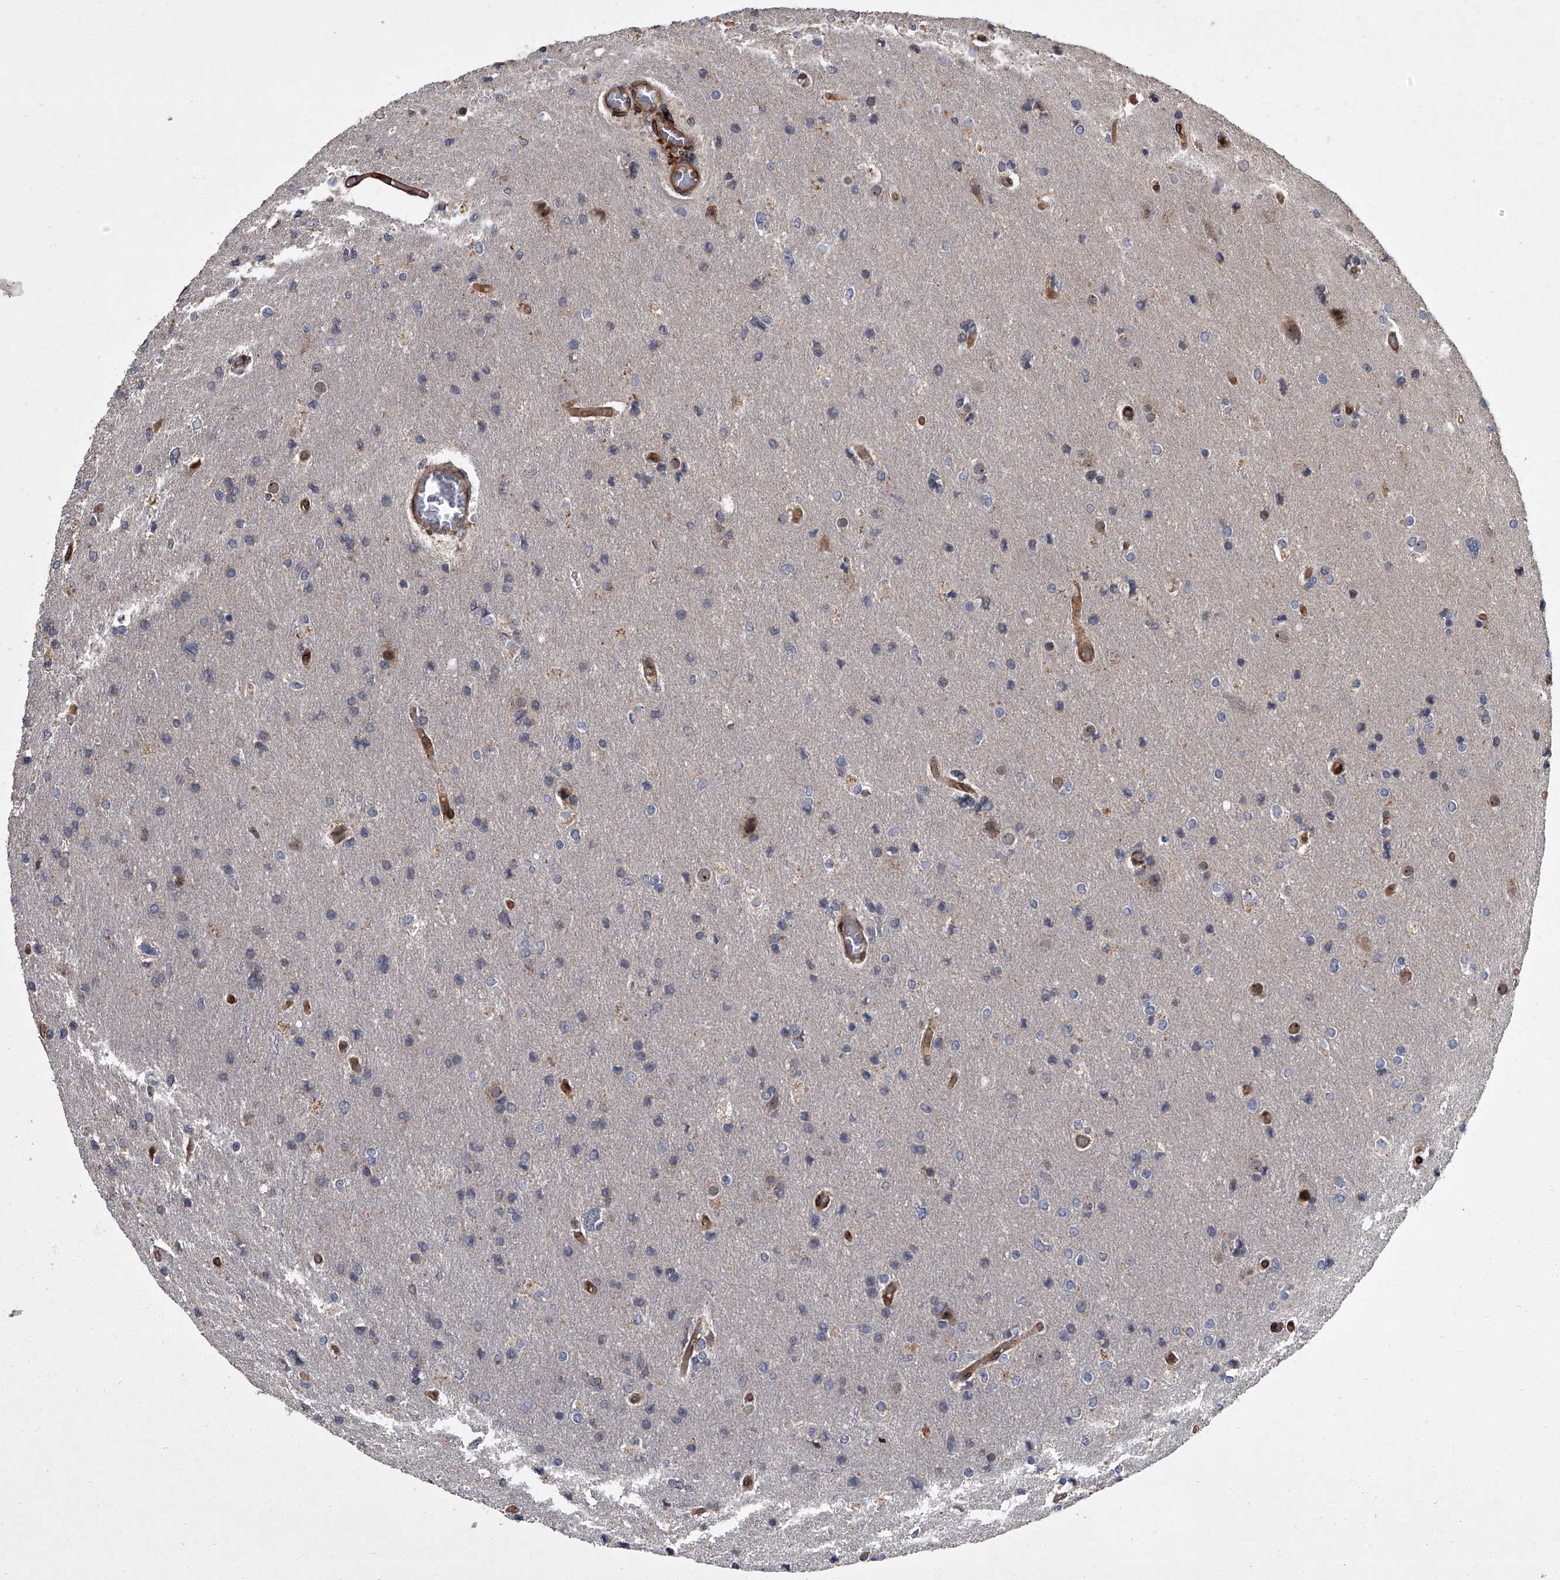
{"staining": {"intensity": "negative", "quantity": "none", "location": "none"}, "tissue": "glioma", "cell_type": "Tumor cells", "image_type": "cancer", "snomed": [{"axis": "morphology", "description": "Glioma, malignant, High grade"}, {"axis": "topography", "description": "Cerebral cortex"}], "caption": "There is no significant expression in tumor cells of malignant glioma (high-grade).", "gene": "LRRC8C", "patient": {"sex": "female", "age": 36}}